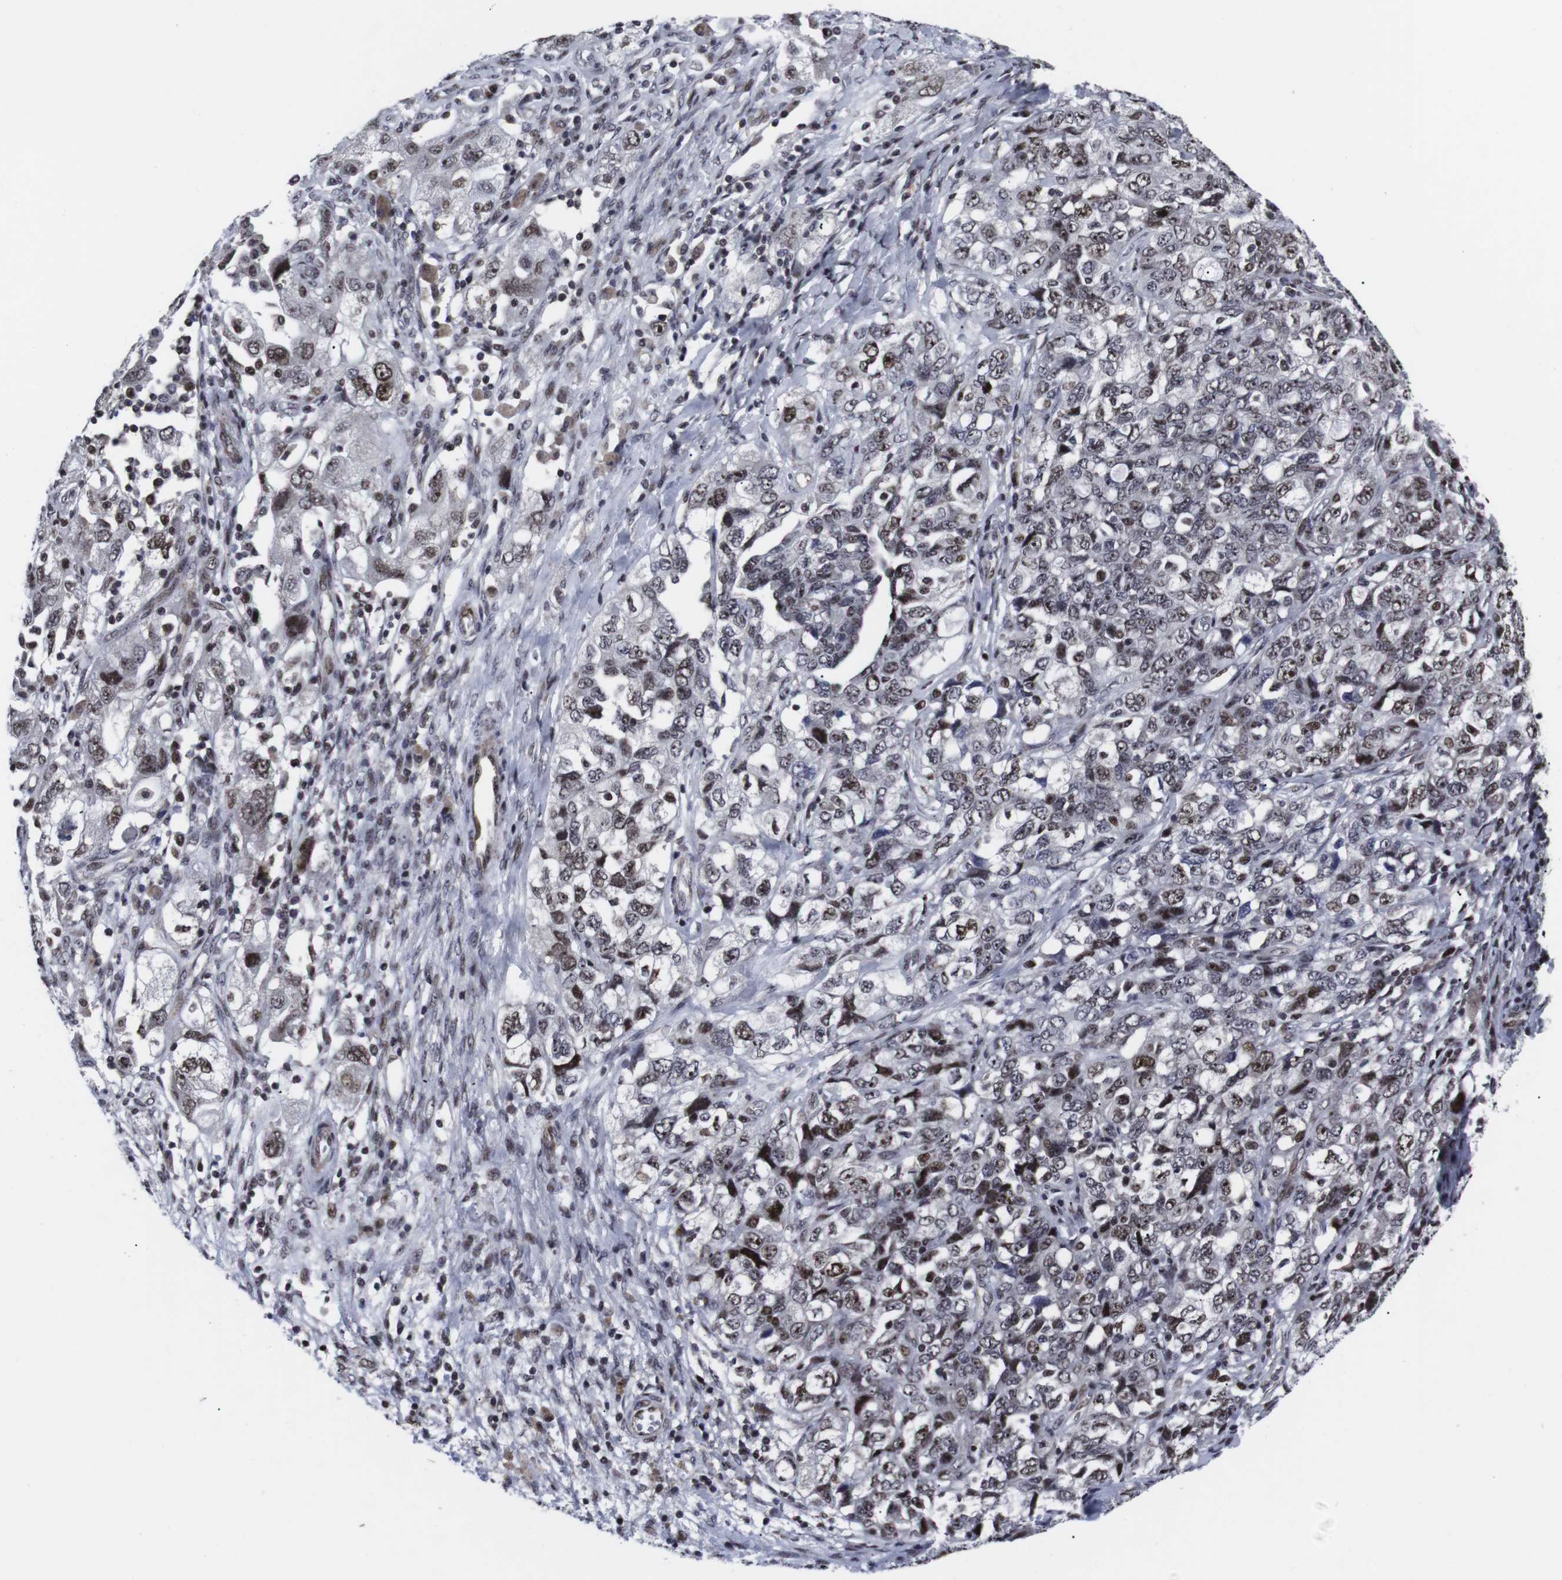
{"staining": {"intensity": "moderate", "quantity": "25%-75%", "location": "nuclear"}, "tissue": "ovarian cancer", "cell_type": "Tumor cells", "image_type": "cancer", "snomed": [{"axis": "morphology", "description": "Carcinoma, NOS"}, {"axis": "morphology", "description": "Cystadenocarcinoma, serous, NOS"}, {"axis": "topography", "description": "Ovary"}], "caption": "DAB (3,3'-diaminobenzidine) immunohistochemical staining of carcinoma (ovarian) demonstrates moderate nuclear protein staining in about 25%-75% of tumor cells.", "gene": "MLH1", "patient": {"sex": "female", "age": 69}}